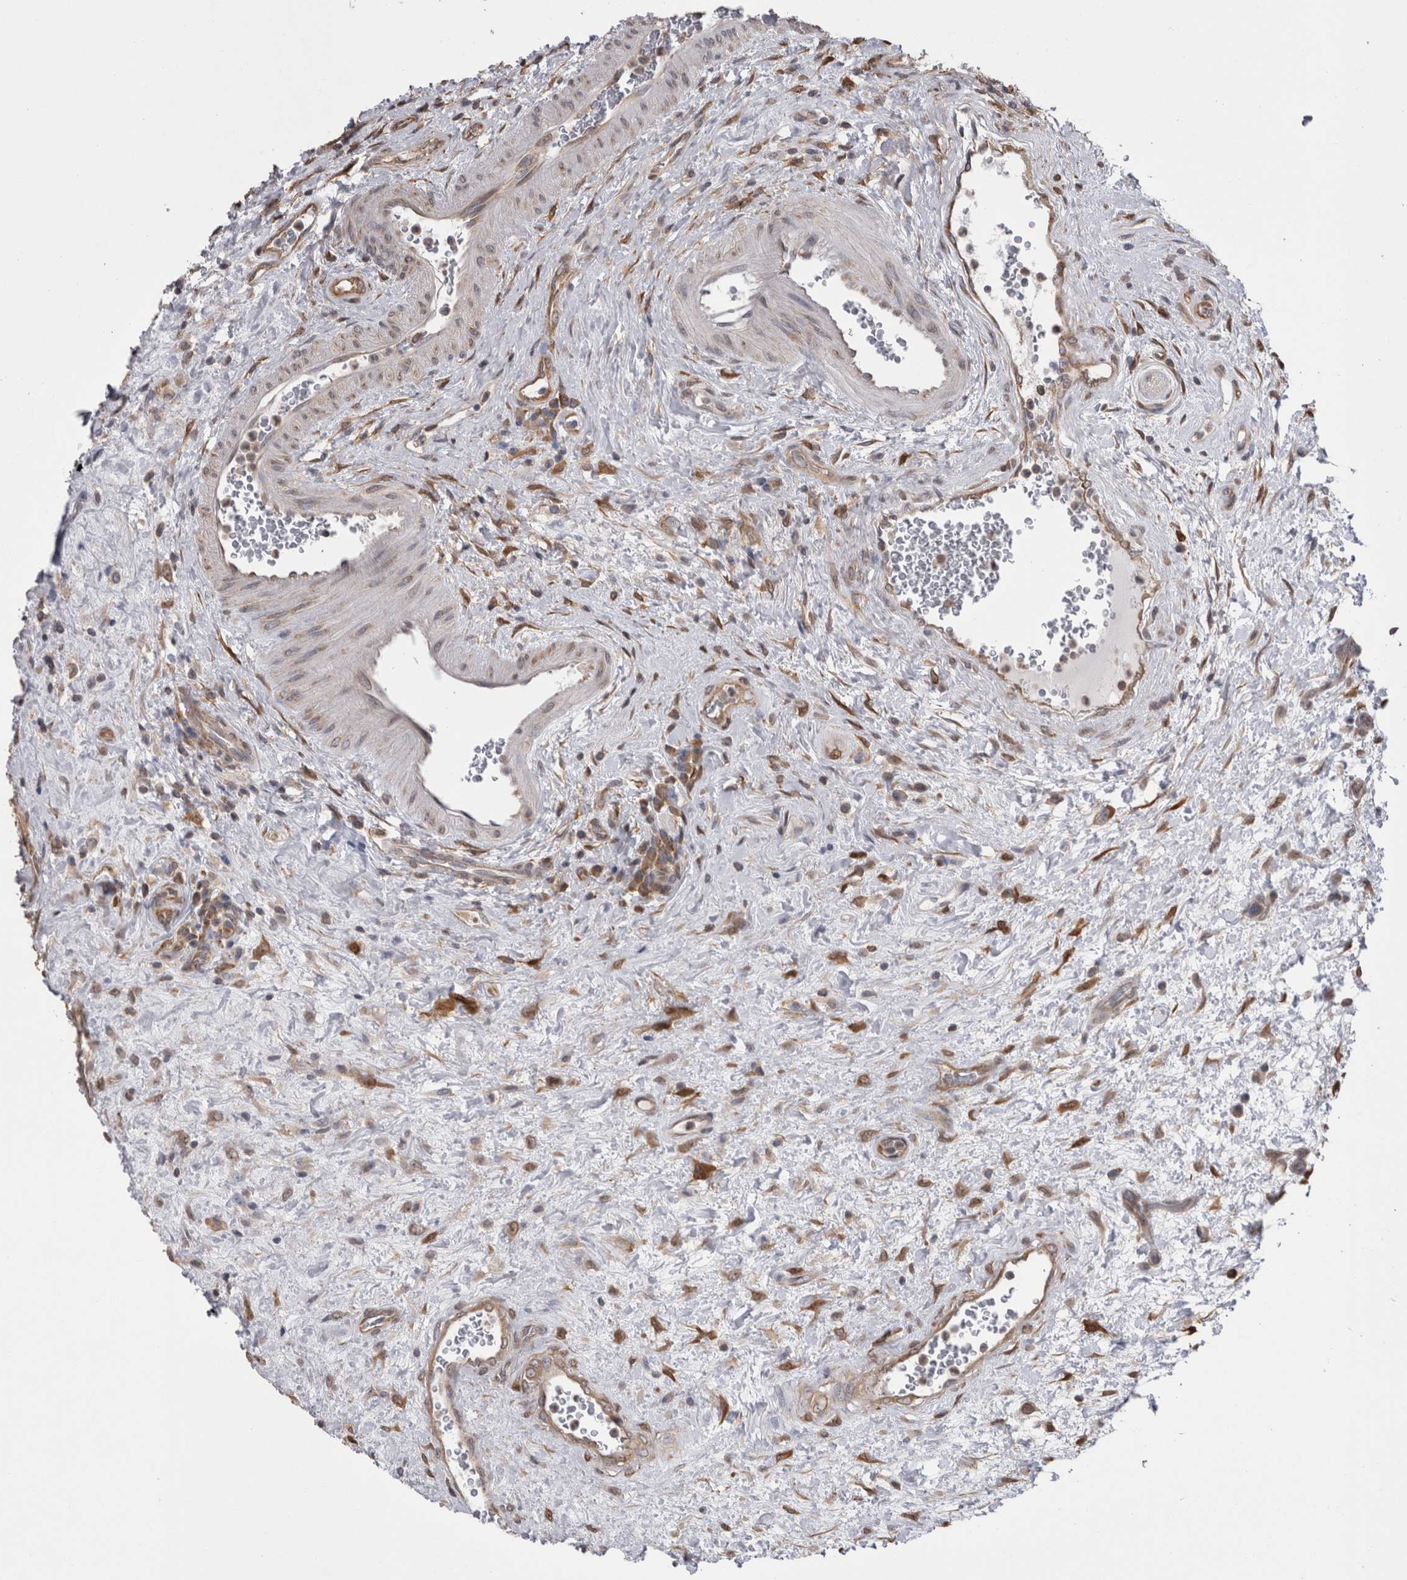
{"staining": {"intensity": "moderate", "quantity": ">75%", "location": "cytoplasmic/membranous"}, "tissue": "urothelial cancer", "cell_type": "Tumor cells", "image_type": "cancer", "snomed": [{"axis": "morphology", "description": "Urothelial carcinoma, High grade"}, {"axis": "topography", "description": "Urinary bladder"}], "caption": "A brown stain labels moderate cytoplasmic/membranous staining of a protein in high-grade urothelial carcinoma tumor cells.", "gene": "DDX6", "patient": {"sex": "male", "age": 50}}